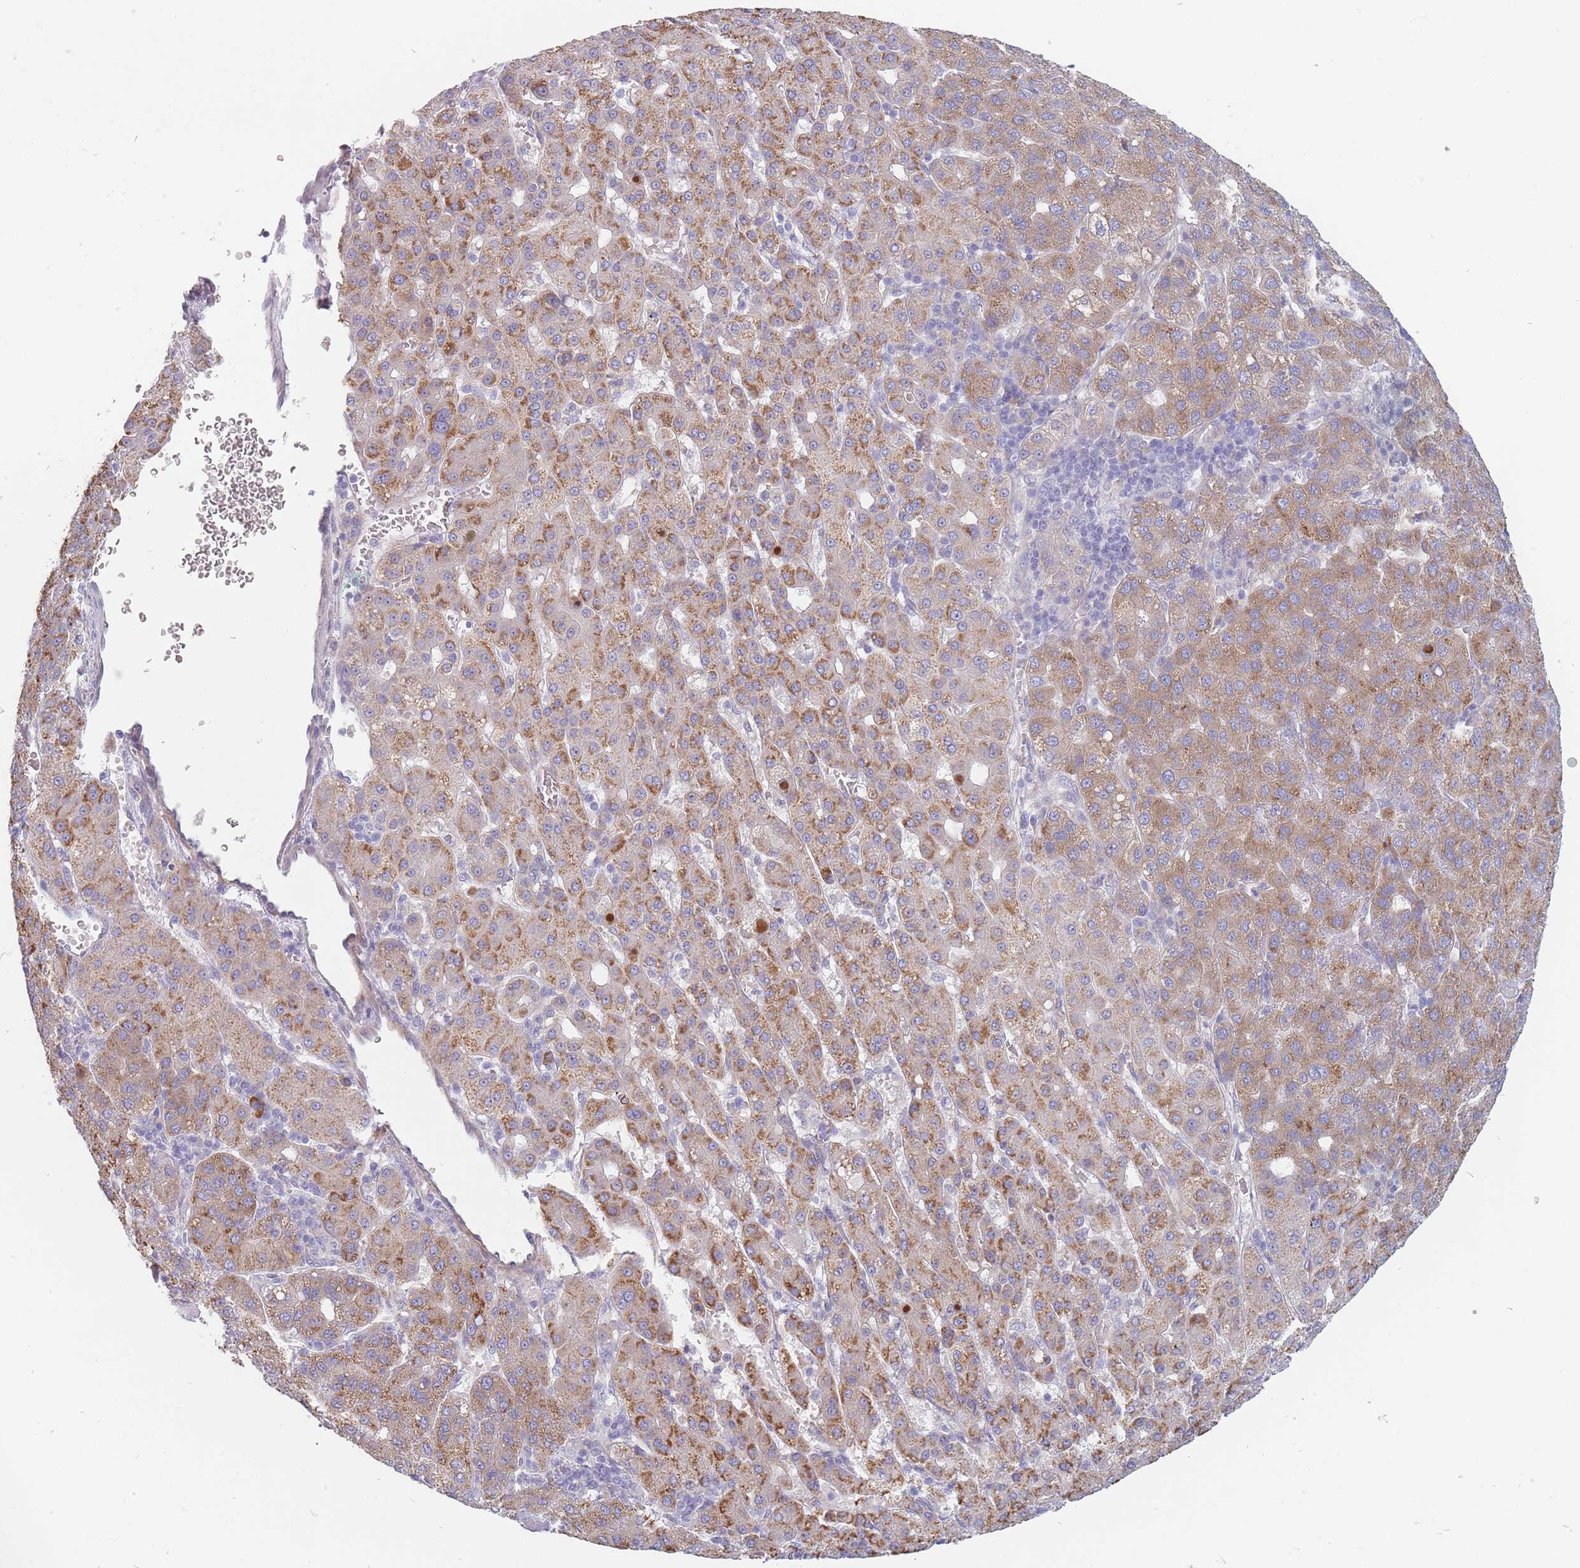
{"staining": {"intensity": "moderate", "quantity": ">75%", "location": "cytoplasmic/membranous"}, "tissue": "liver cancer", "cell_type": "Tumor cells", "image_type": "cancer", "snomed": [{"axis": "morphology", "description": "Carcinoma, Hepatocellular, NOS"}, {"axis": "topography", "description": "Liver"}], "caption": "Immunohistochemical staining of human liver cancer (hepatocellular carcinoma) shows moderate cytoplasmic/membranous protein positivity in about >75% of tumor cells.", "gene": "ERBIN", "patient": {"sex": "male", "age": 65}}